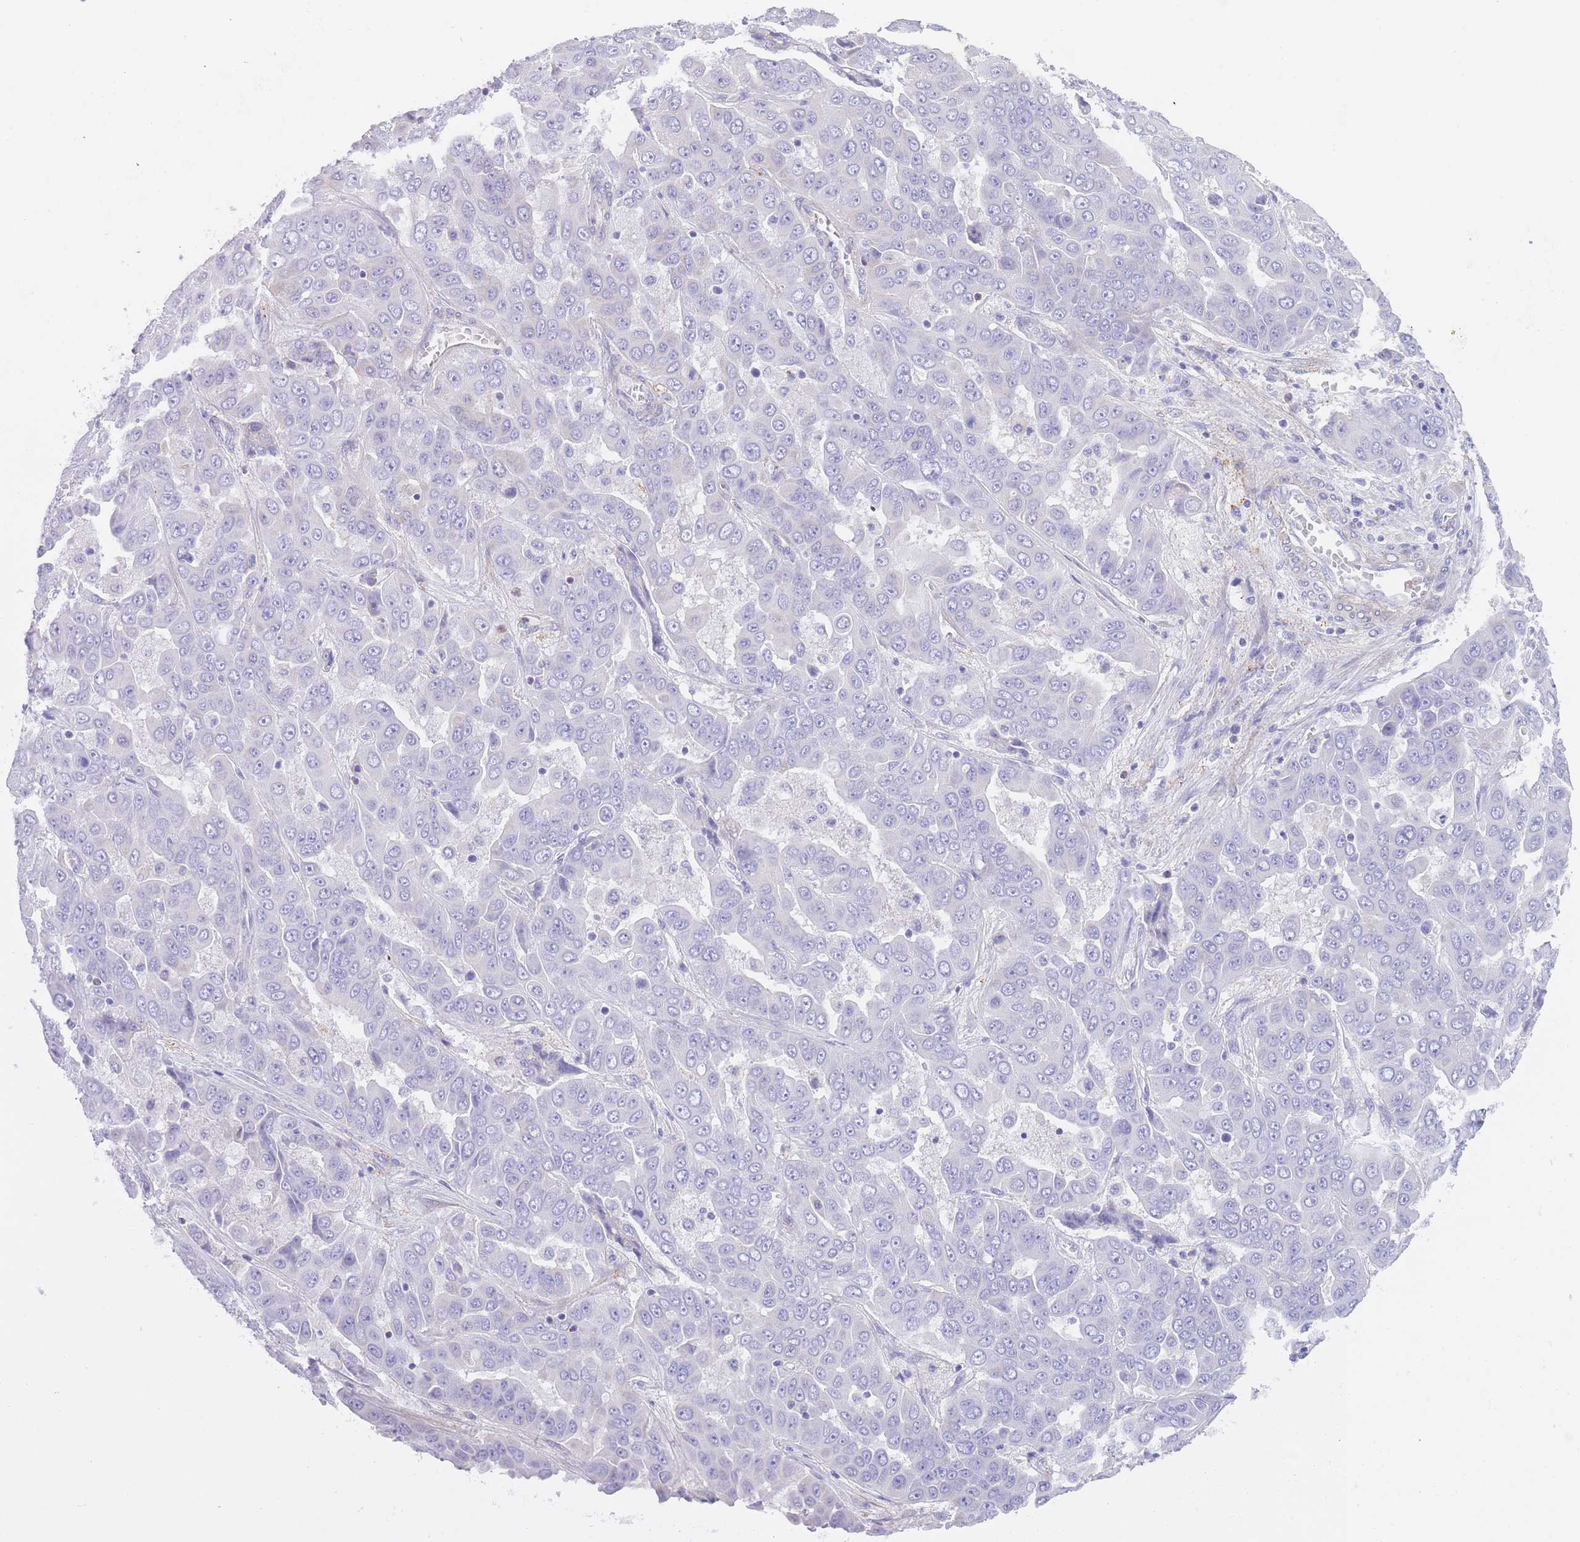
{"staining": {"intensity": "negative", "quantity": "none", "location": "none"}, "tissue": "liver cancer", "cell_type": "Tumor cells", "image_type": "cancer", "snomed": [{"axis": "morphology", "description": "Cholangiocarcinoma"}, {"axis": "topography", "description": "Liver"}], "caption": "Immunohistochemical staining of liver cancer reveals no significant expression in tumor cells.", "gene": "LDB3", "patient": {"sex": "female", "age": 52}}